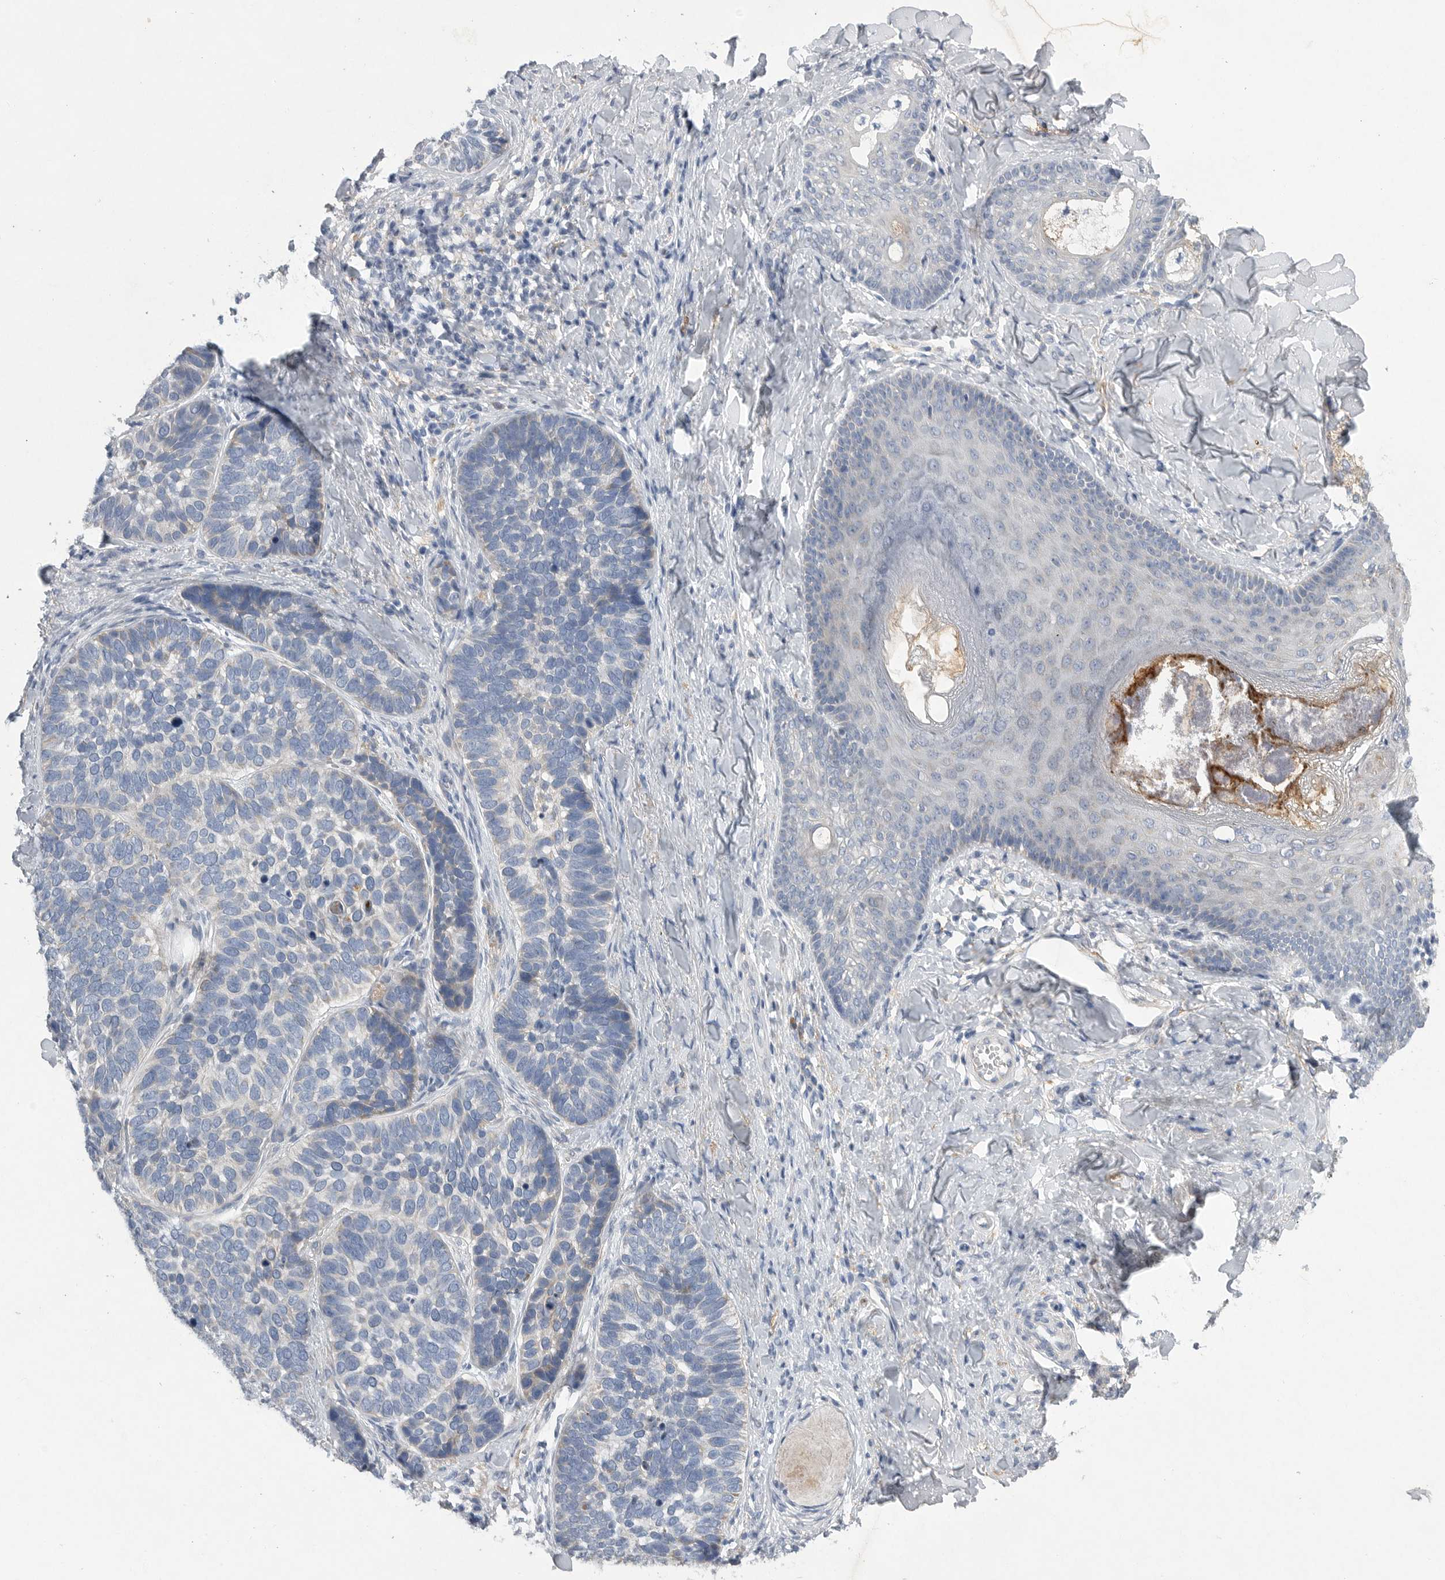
{"staining": {"intensity": "weak", "quantity": "<25%", "location": "cytoplasmic/membranous"}, "tissue": "skin cancer", "cell_type": "Tumor cells", "image_type": "cancer", "snomed": [{"axis": "morphology", "description": "Basal cell carcinoma"}, {"axis": "topography", "description": "Skin"}], "caption": "A photomicrograph of skin basal cell carcinoma stained for a protein exhibits no brown staining in tumor cells. The staining is performed using DAB brown chromogen with nuclei counter-stained in using hematoxylin.", "gene": "EDEM3", "patient": {"sex": "male", "age": 62}}